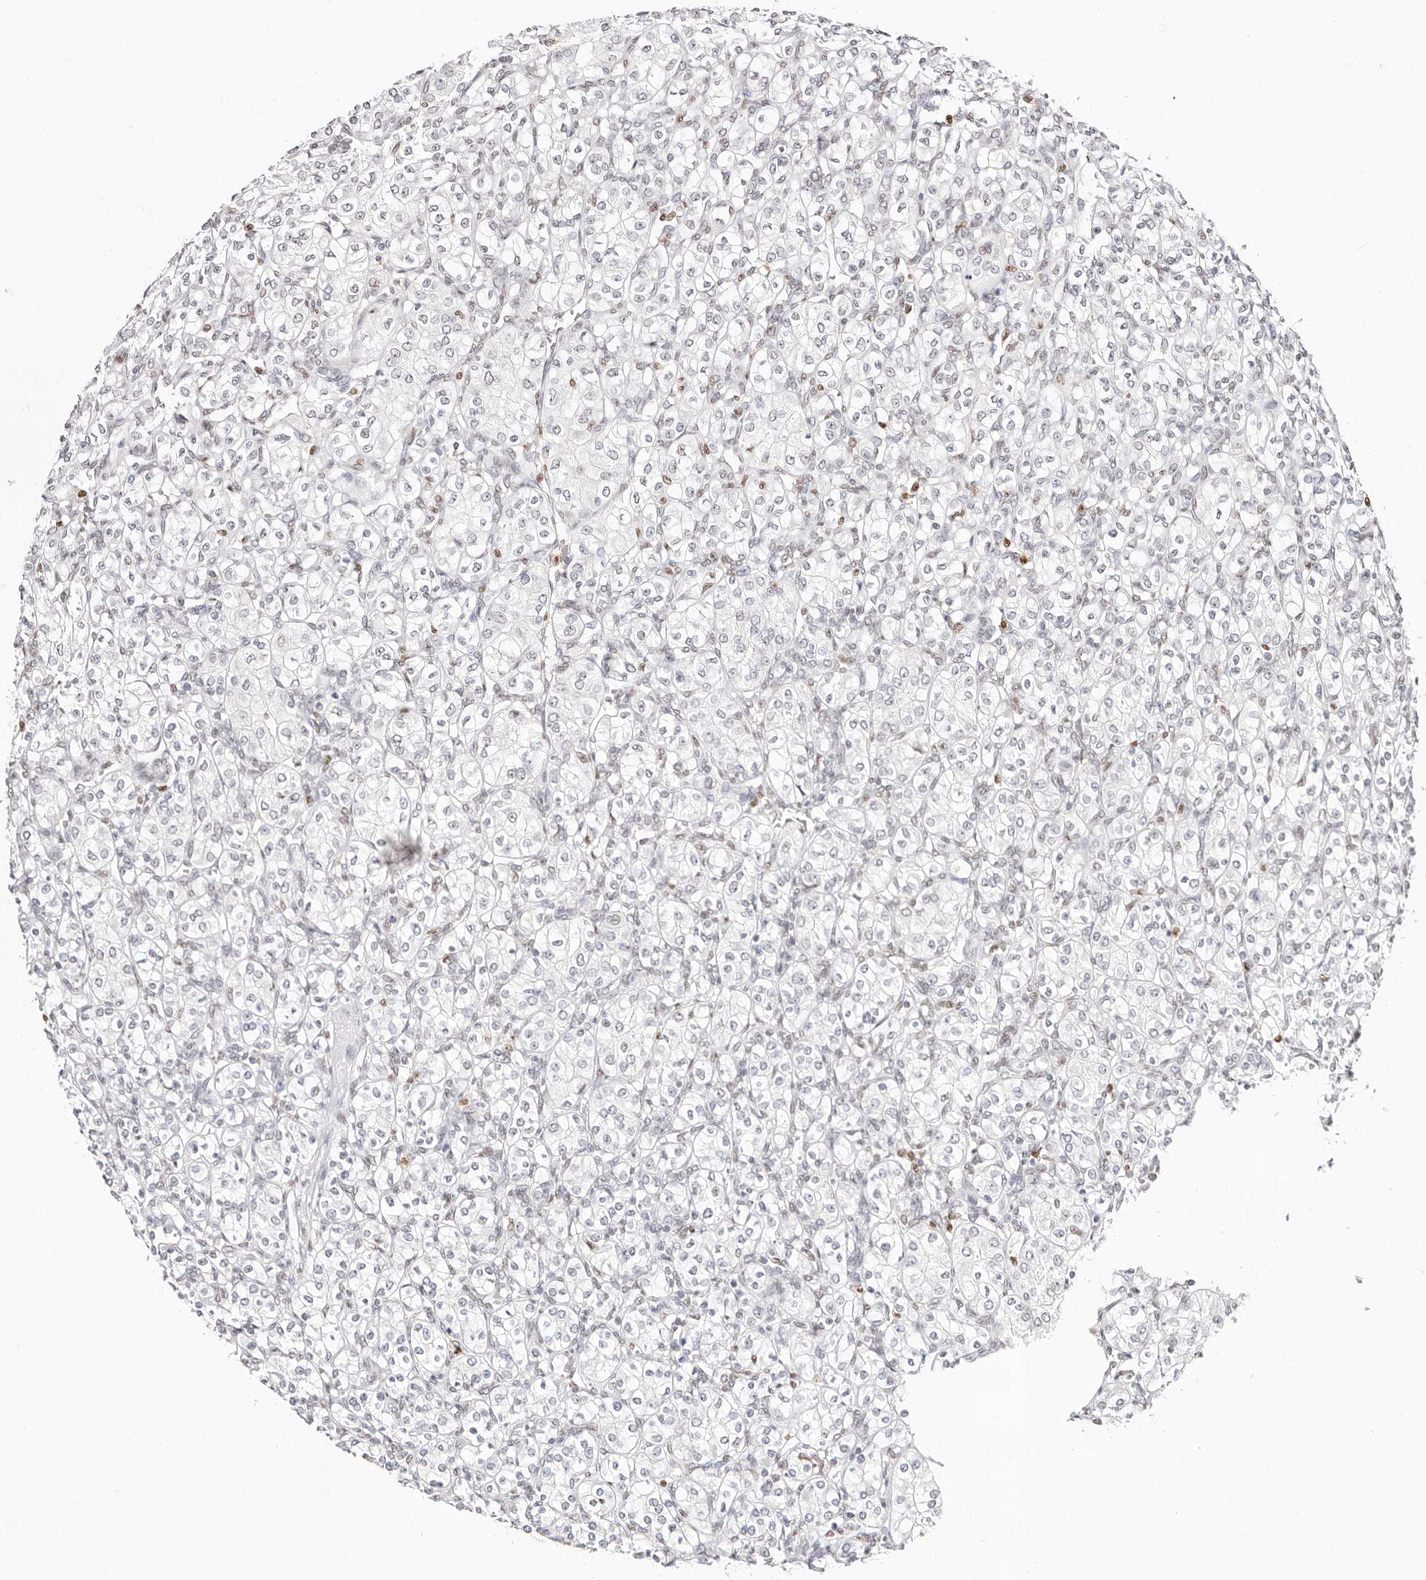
{"staining": {"intensity": "negative", "quantity": "none", "location": "none"}, "tissue": "renal cancer", "cell_type": "Tumor cells", "image_type": "cancer", "snomed": [{"axis": "morphology", "description": "Adenocarcinoma, NOS"}, {"axis": "topography", "description": "Kidney"}], "caption": "The histopathology image demonstrates no staining of tumor cells in renal adenocarcinoma. (DAB immunohistochemistry (IHC), high magnification).", "gene": "TKT", "patient": {"sex": "male", "age": 77}}